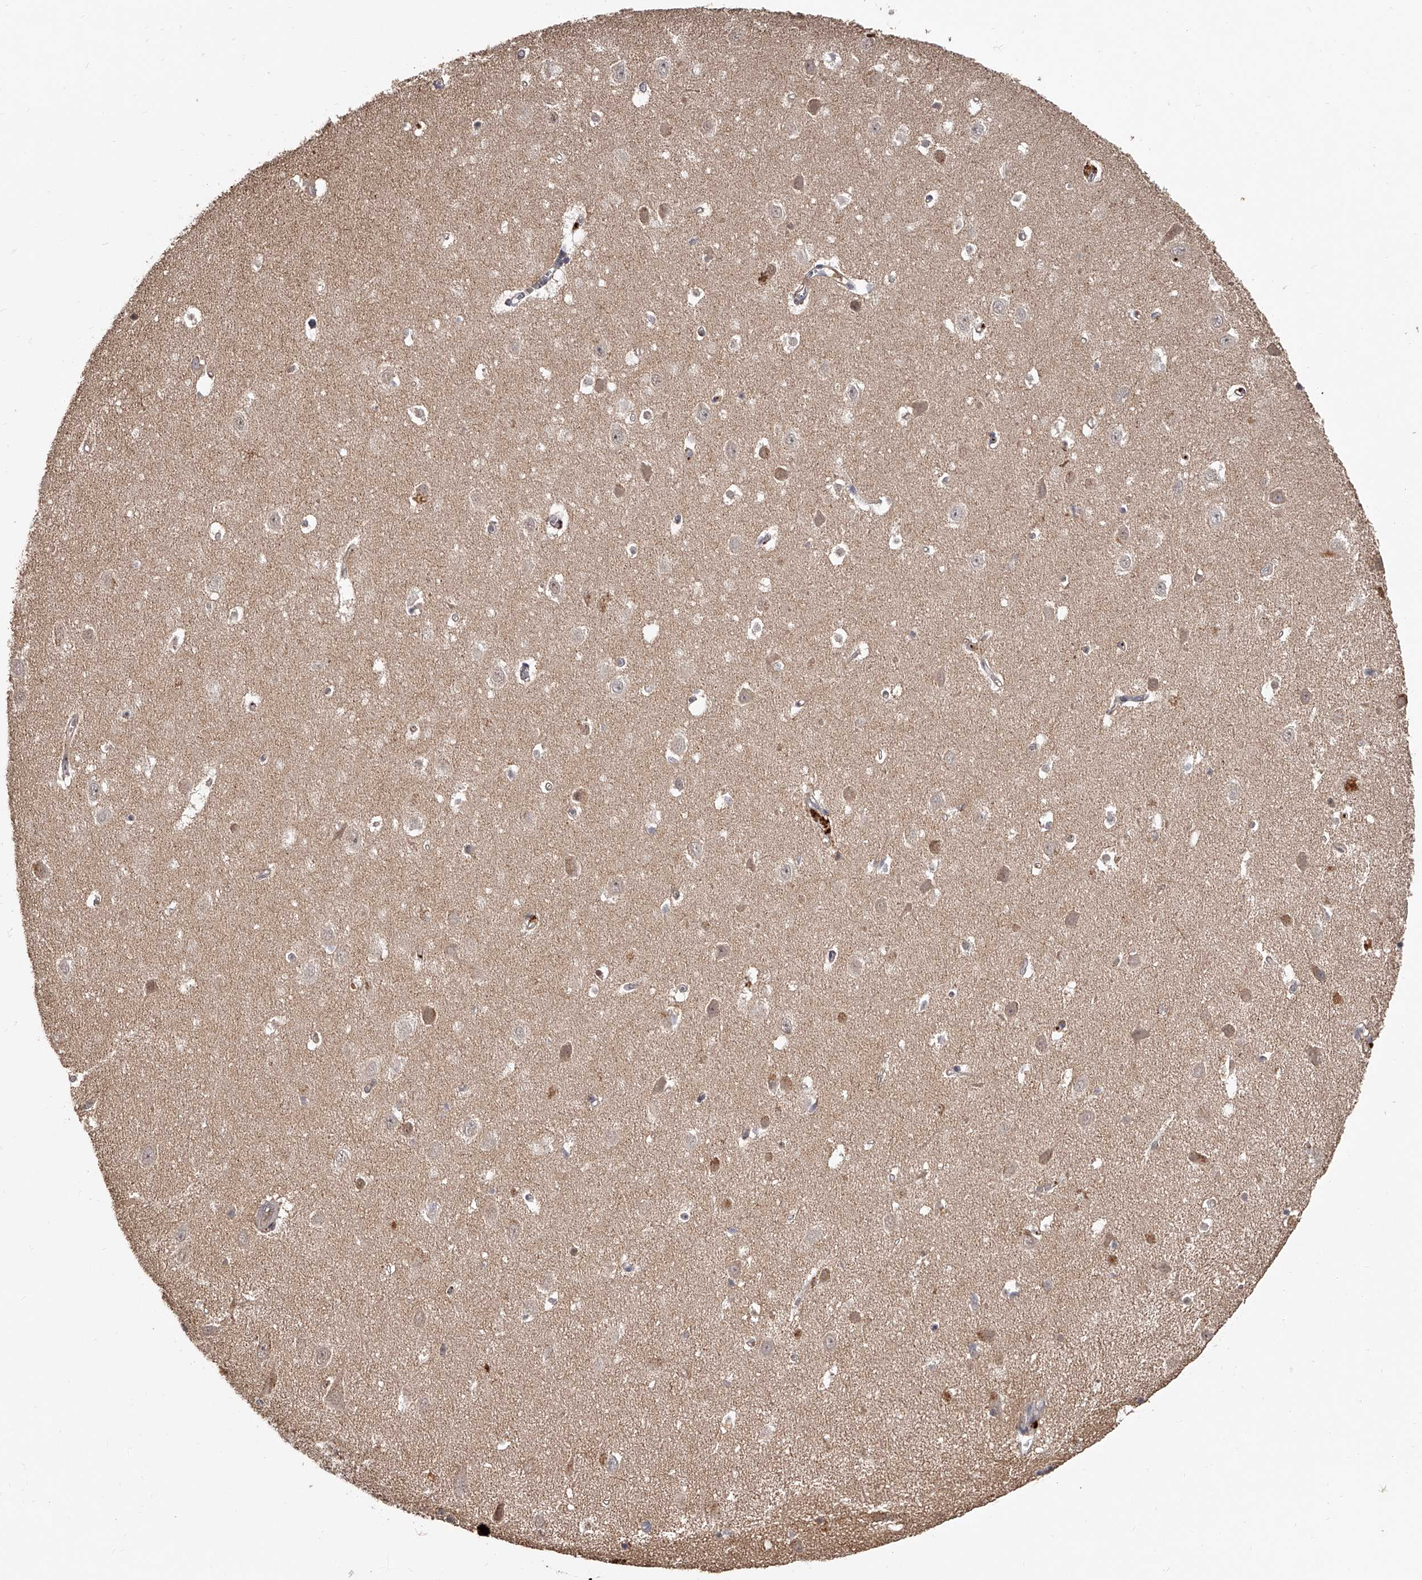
{"staining": {"intensity": "weak", "quantity": "<25%", "location": "cytoplasmic/membranous"}, "tissue": "hippocampus", "cell_type": "Glial cells", "image_type": "normal", "snomed": [{"axis": "morphology", "description": "Normal tissue, NOS"}, {"axis": "topography", "description": "Hippocampus"}], "caption": "Immunohistochemistry micrograph of unremarkable hippocampus: human hippocampus stained with DAB (3,3'-diaminobenzidine) exhibits no significant protein expression in glial cells.", "gene": "URGCP", "patient": {"sex": "female", "age": 64}}